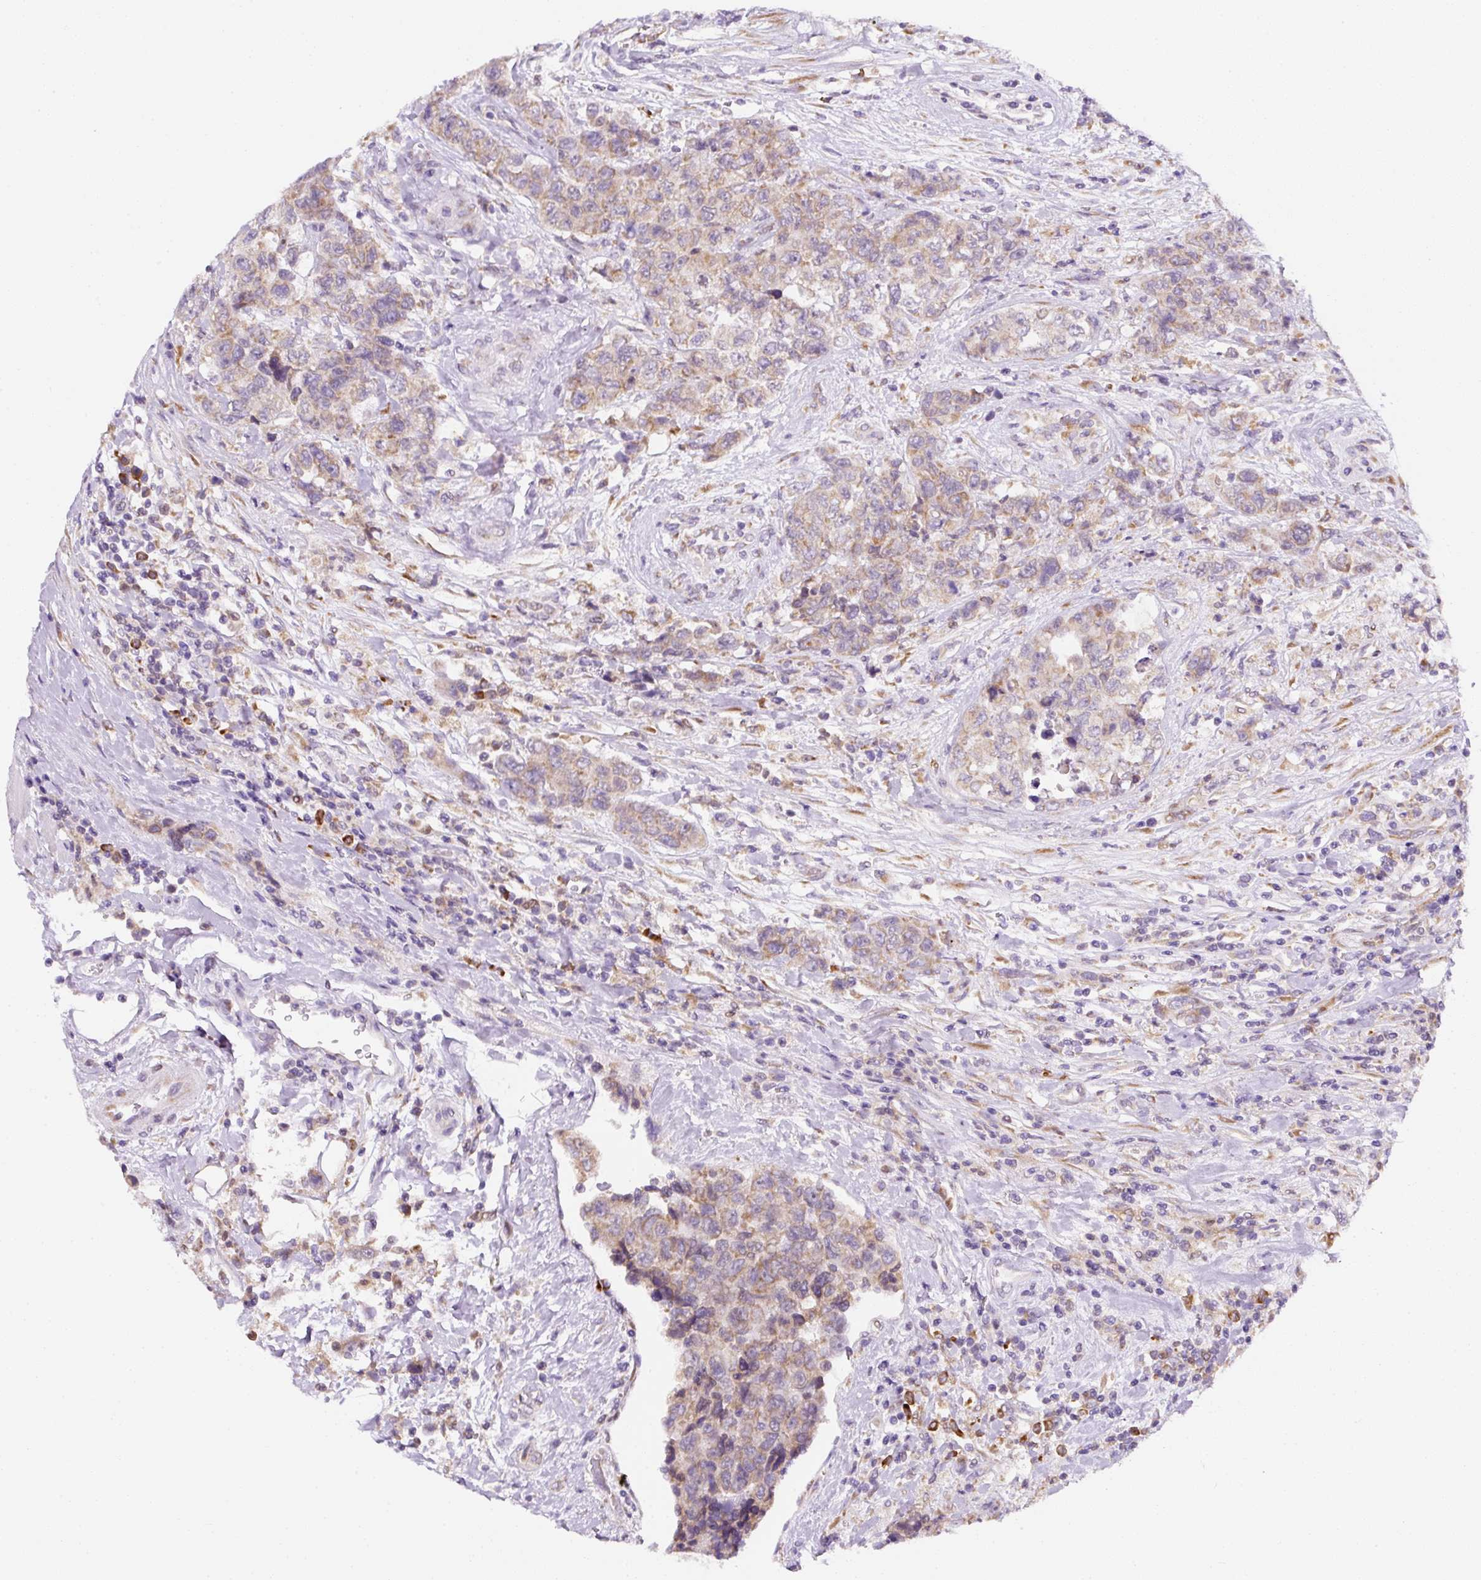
{"staining": {"intensity": "weak", "quantity": ">75%", "location": "cytoplasmic/membranous"}, "tissue": "urothelial cancer", "cell_type": "Tumor cells", "image_type": "cancer", "snomed": [{"axis": "morphology", "description": "Urothelial carcinoma, High grade"}, {"axis": "topography", "description": "Urinary bladder"}], "caption": "Immunohistochemical staining of human high-grade urothelial carcinoma exhibits low levels of weak cytoplasmic/membranous staining in approximately >75% of tumor cells. (Stains: DAB (3,3'-diaminobenzidine) in brown, nuclei in blue, Microscopy: brightfield microscopy at high magnification).", "gene": "DDOST", "patient": {"sex": "female", "age": 78}}